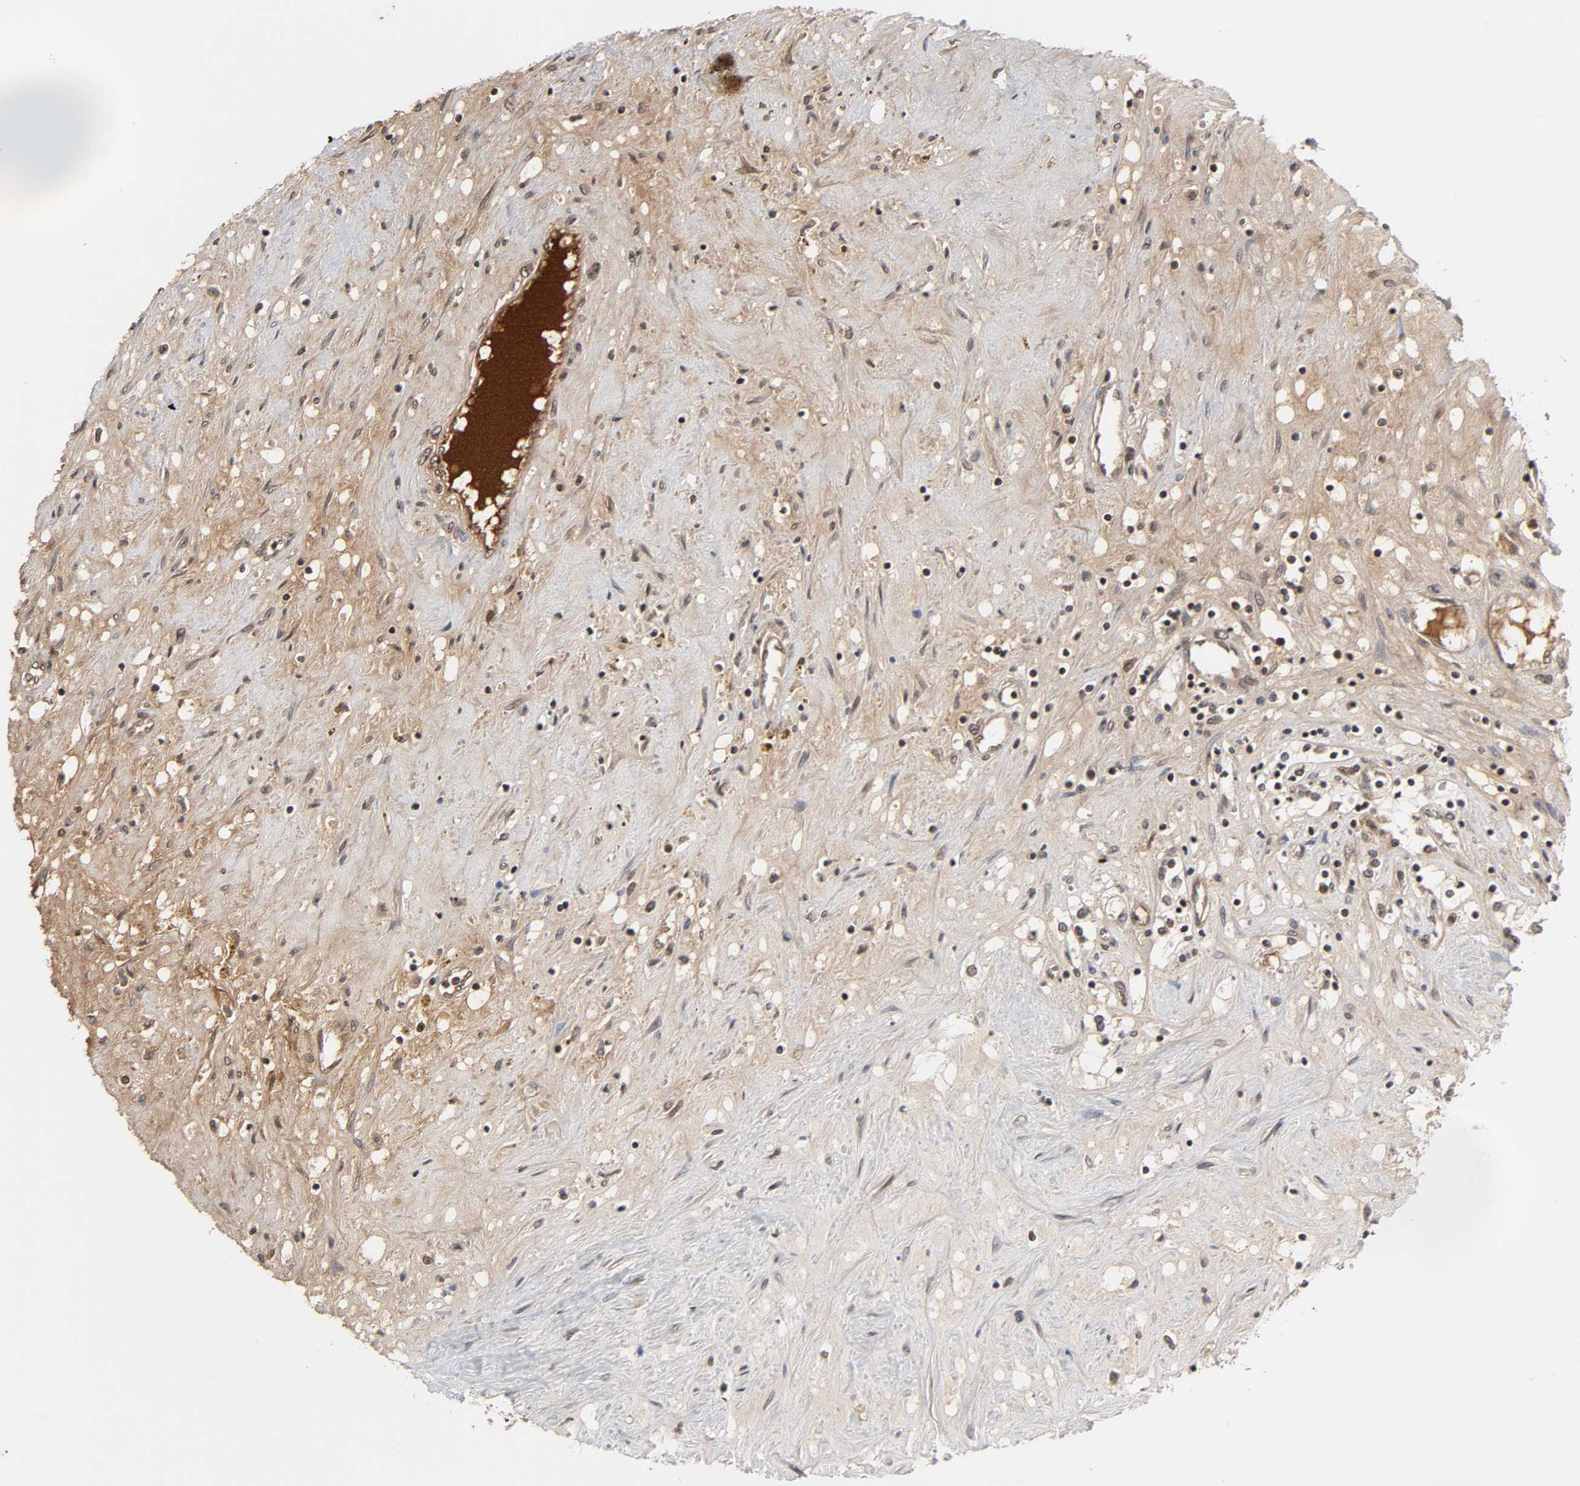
{"staining": {"intensity": "strong", "quantity": ">75%", "location": "cytoplasmic/membranous,nuclear"}, "tissue": "renal cancer", "cell_type": "Tumor cells", "image_type": "cancer", "snomed": [{"axis": "morphology", "description": "Adenocarcinoma, NOS"}, {"axis": "topography", "description": "Kidney"}], "caption": "Immunohistochemical staining of adenocarcinoma (renal) shows strong cytoplasmic/membranous and nuclear protein positivity in about >75% of tumor cells.", "gene": "CPN2", "patient": {"sex": "male", "age": 68}}